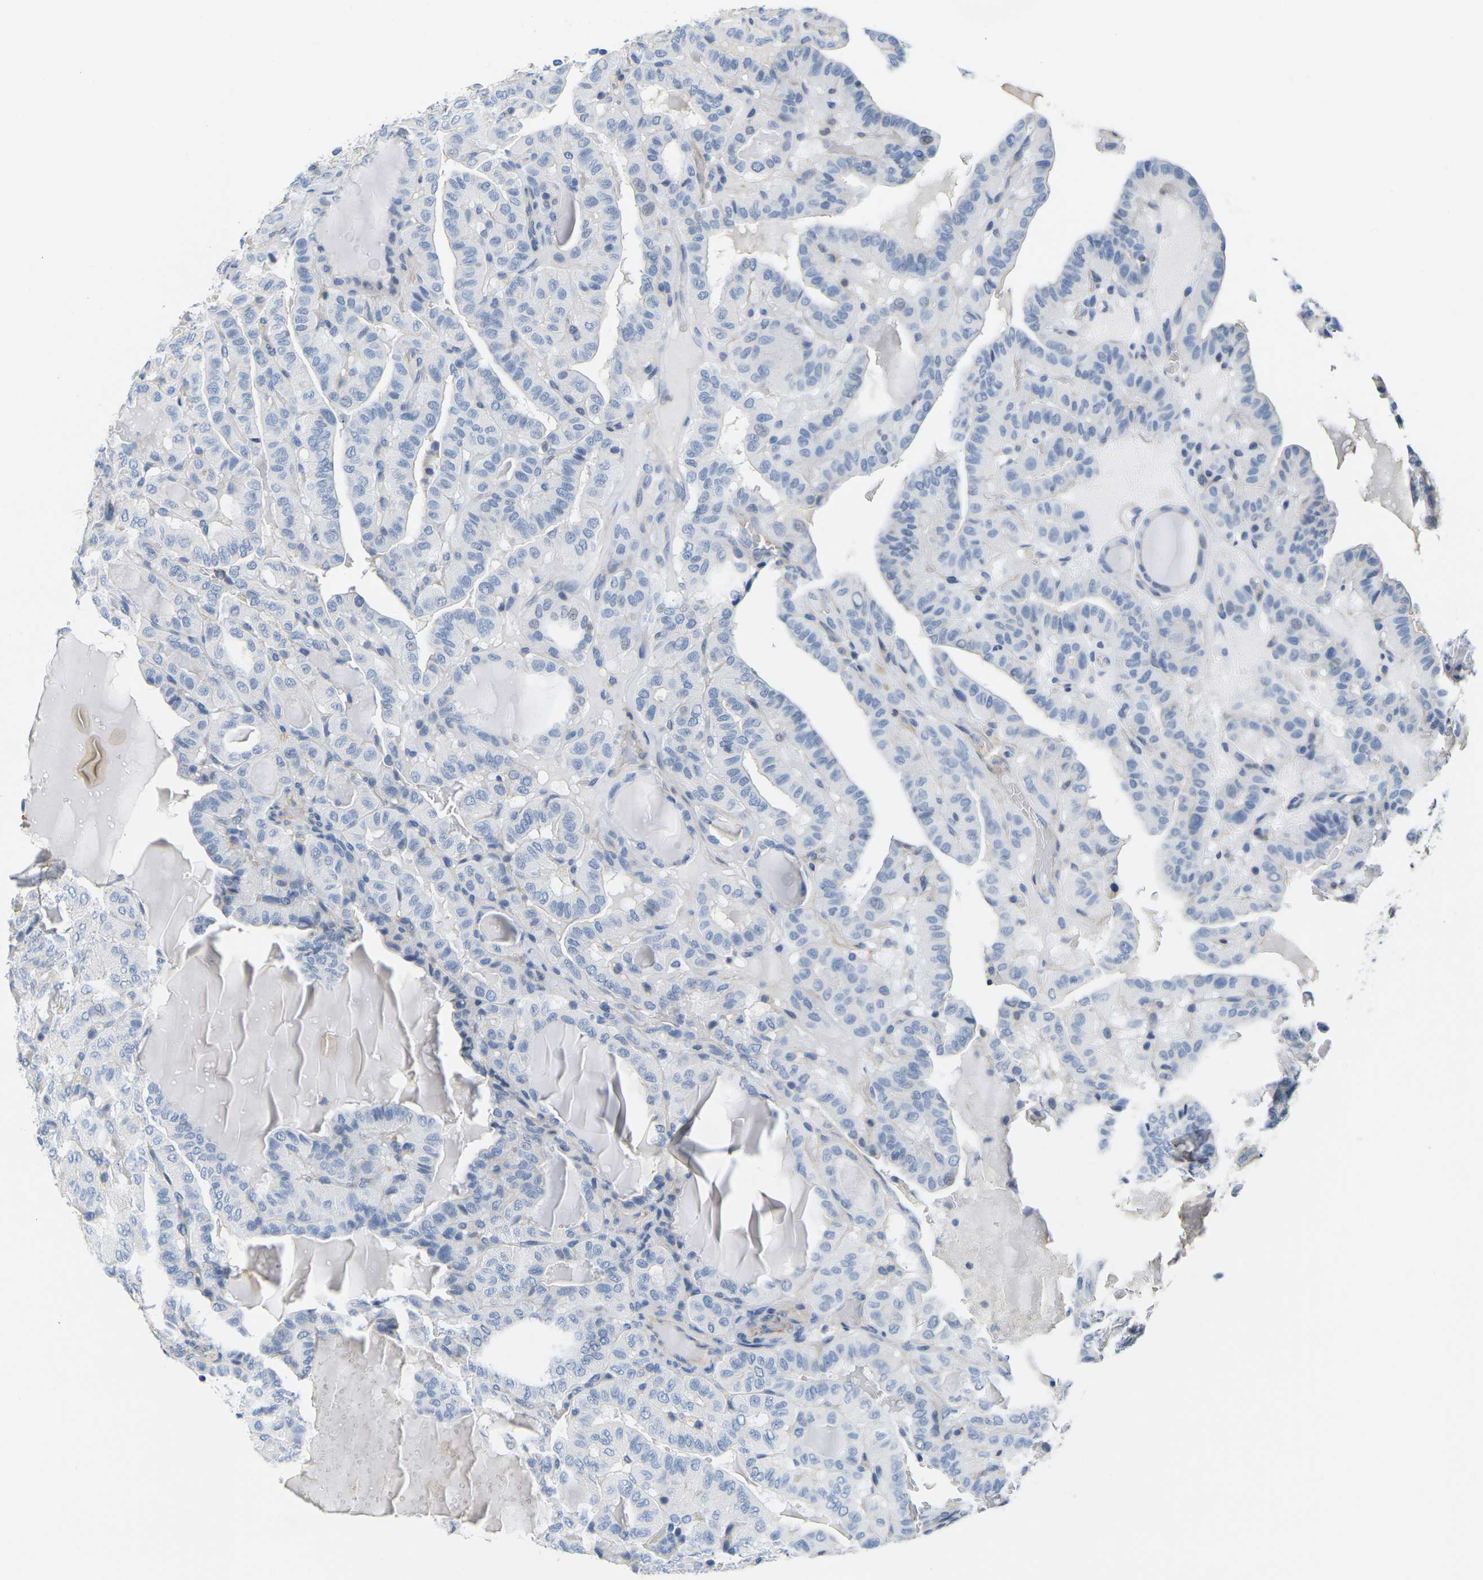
{"staining": {"intensity": "negative", "quantity": "none", "location": "none"}, "tissue": "thyroid cancer", "cell_type": "Tumor cells", "image_type": "cancer", "snomed": [{"axis": "morphology", "description": "Papillary adenocarcinoma, NOS"}, {"axis": "topography", "description": "Thyroid gland"}], "caption": "Tumor cells show no significant staining in thyroid cancer.", "gene": "OTOF", "patient": {"sex": "male", "age": 77}}